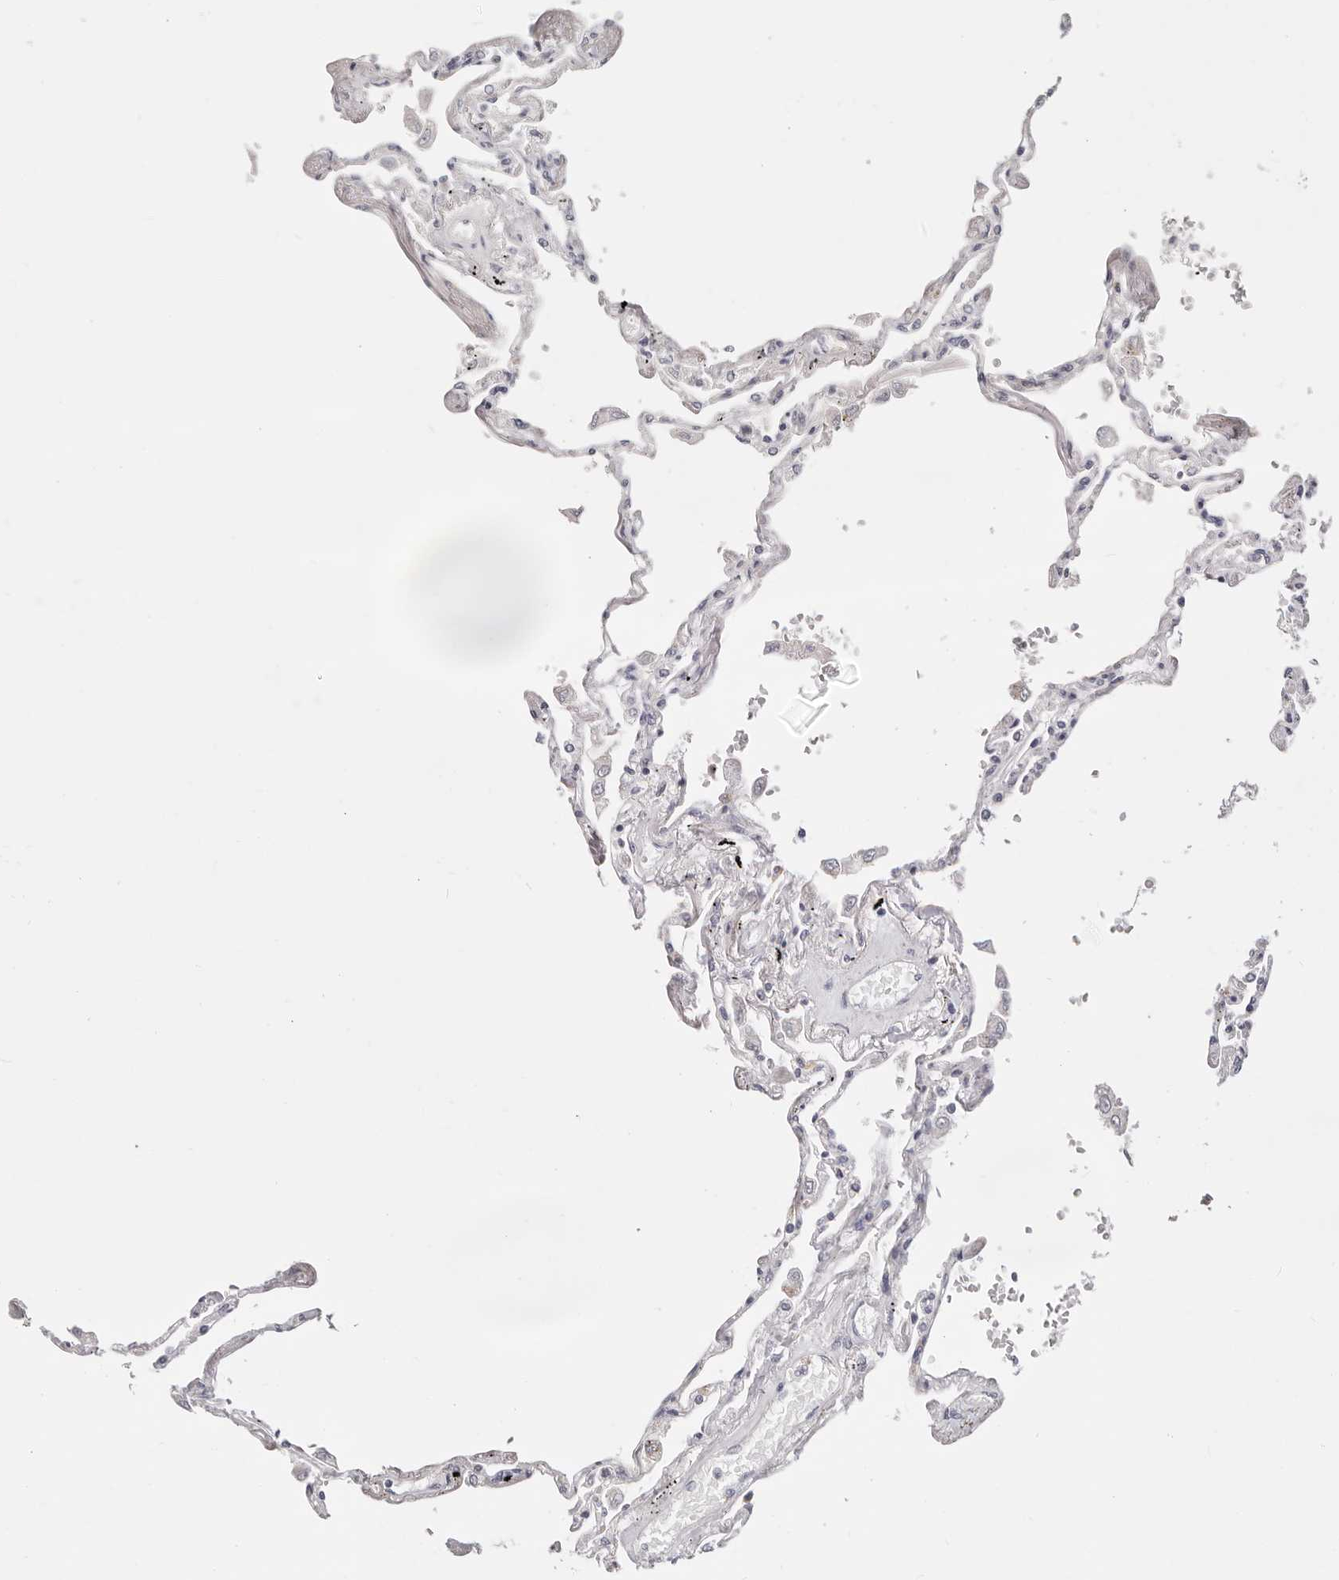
{"staining": {"intensity": "negative", "quantity": "none", "location": "none"}, "tissue": "lung", "cell_type": "Alveolar cells", "image_type": "normal", "snomed": [{"axis": "morphology", "description": "Normal tissue, NOS"}, {"axis": "topography", "description": "Lung"}], "caption": "Immunohistochemistry (IHC) of benign lung displays no staining in alveolar cells.", "gene": "ASCL1", "patient": {"sex": "female", "age": 67}}